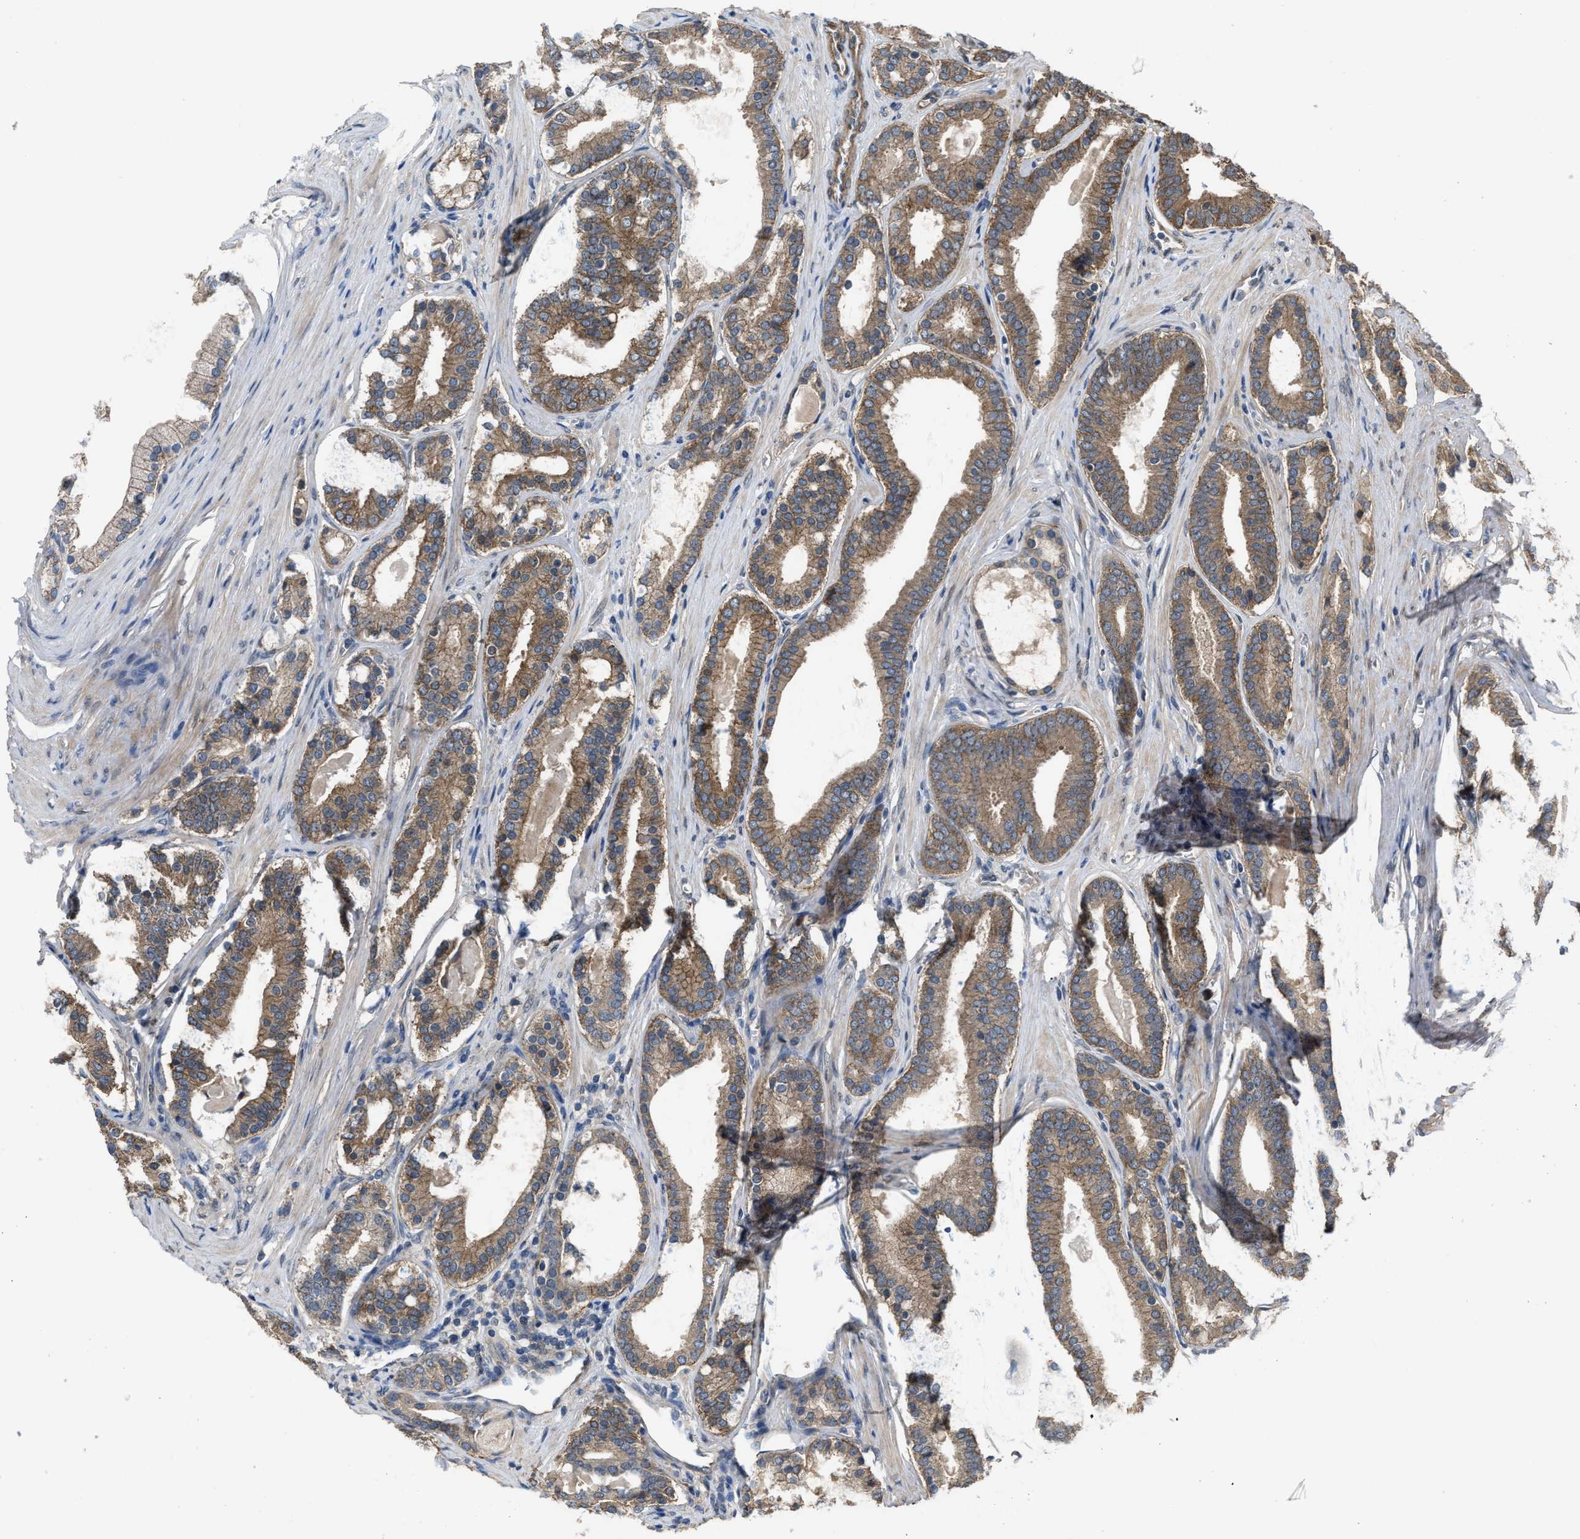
{"staining": {"intensity": "moderate", "quantity": ">75%", "location": "cytoplasmic/membranous"}, "tissue": "prostate cancer", "cell_type": "Tumor cells", "image_type": "cancer", "snomed": [{"axis": "morphology", "description": "Adenocarcinoma, High grade"}, {"axis": "topography", "description": "Prostate"}], "caption": "Protein staining shows moderate cytoplasmic/membranous expression in about >75% of tumor cells in prostate cancer (adenocarcinoma (high-grade)).", "gene": "UTRN", "patient": {"sex": "male", "age": 60}}